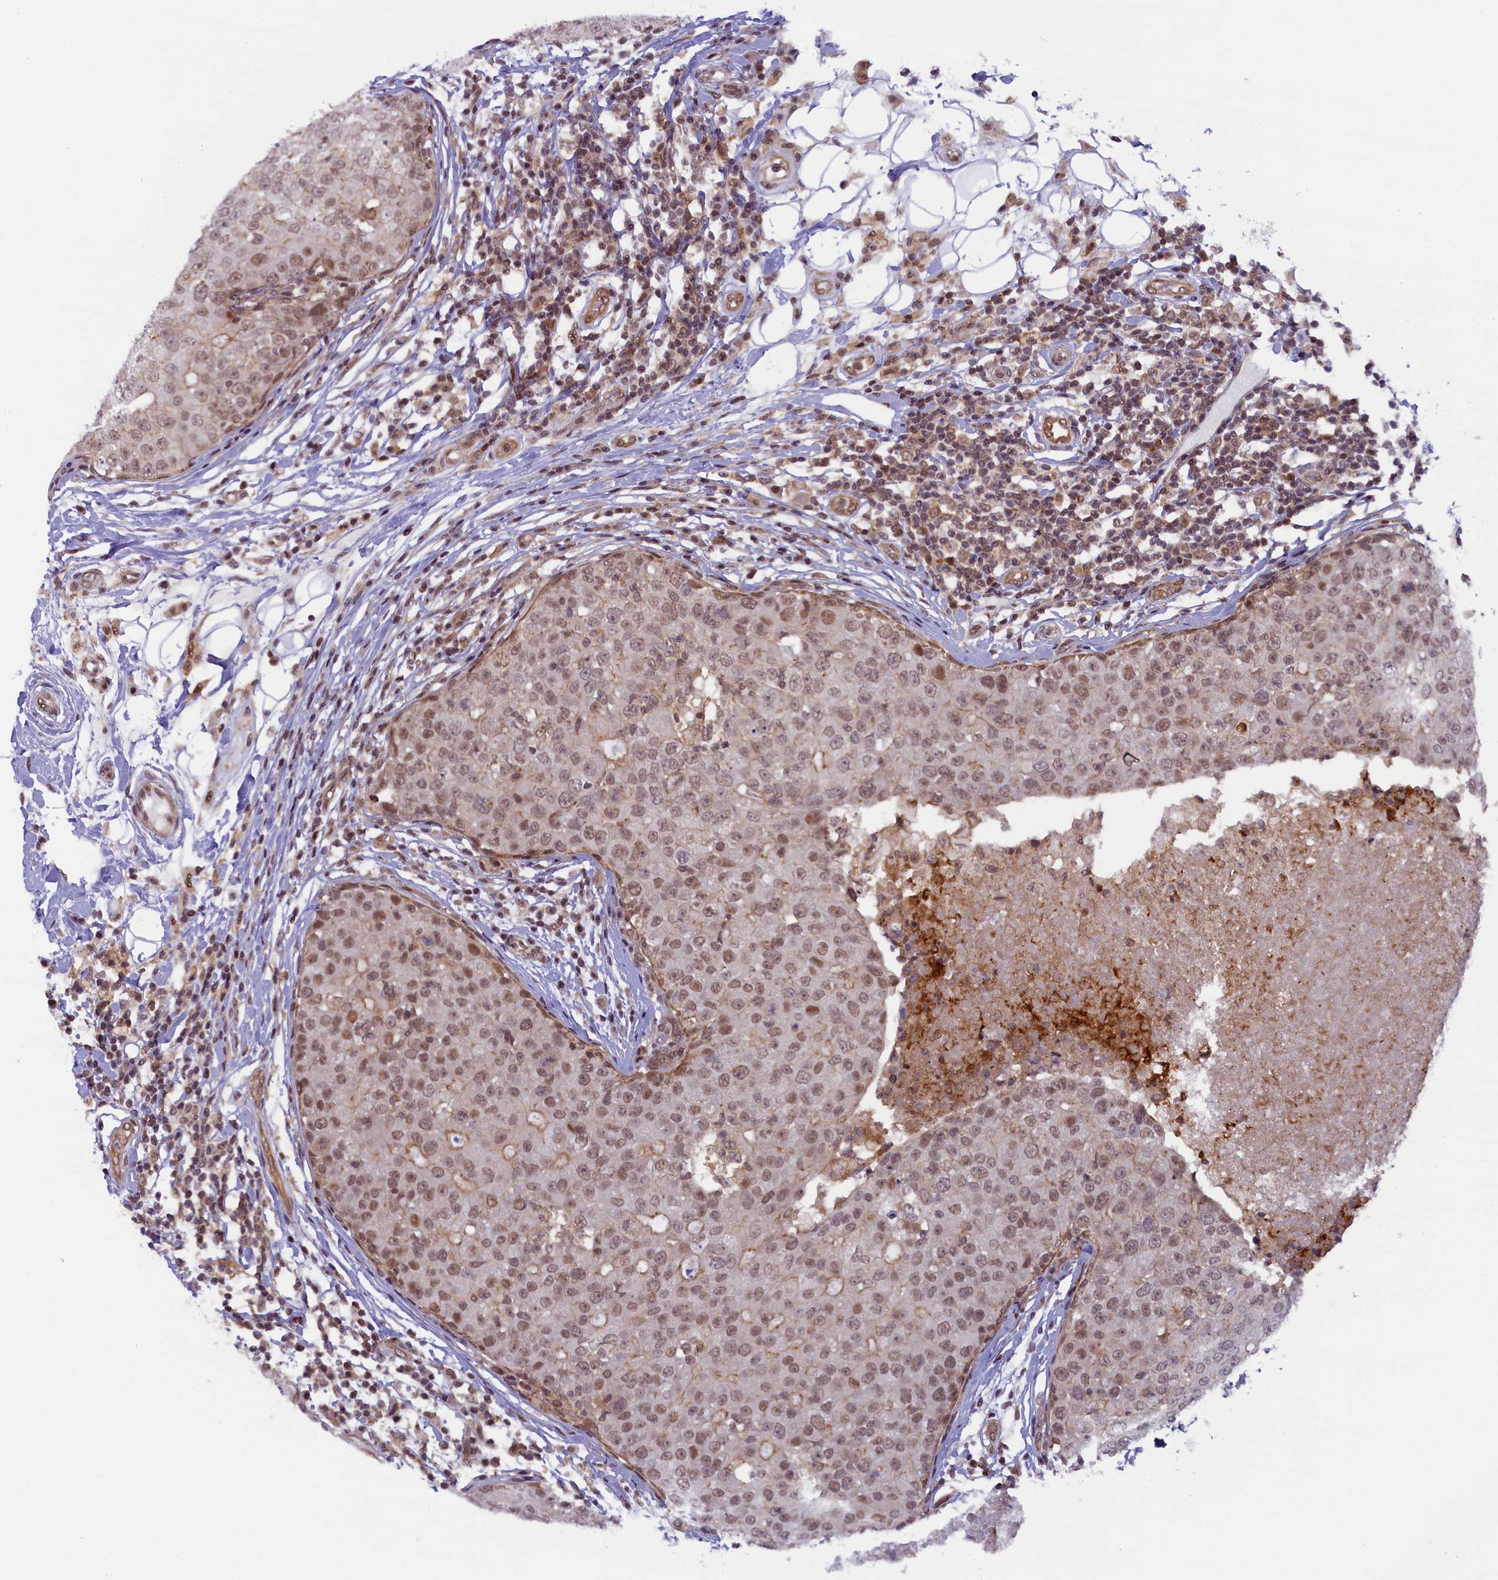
{"staining": {"intensity": "moderate", "quantity": "25%-75%", "location": "nuclear"}, "tissue": "breast cancer", "cell_type": "Tumor cells", "image_type": "cancer", "snomed": [{"axis": "morphology", "description": "Duct carcinoma"}, {"axis": "topography", "description": "Breast"}], "caption": "Immunohistochemical staining of human infiltrating ductal carcinoma (breast) reveals moderate nuclear protein positivity in about 25%-75% of tumor cells.", "gene": "FCHO1", "patient": {"sex": "female", "age": 27}}